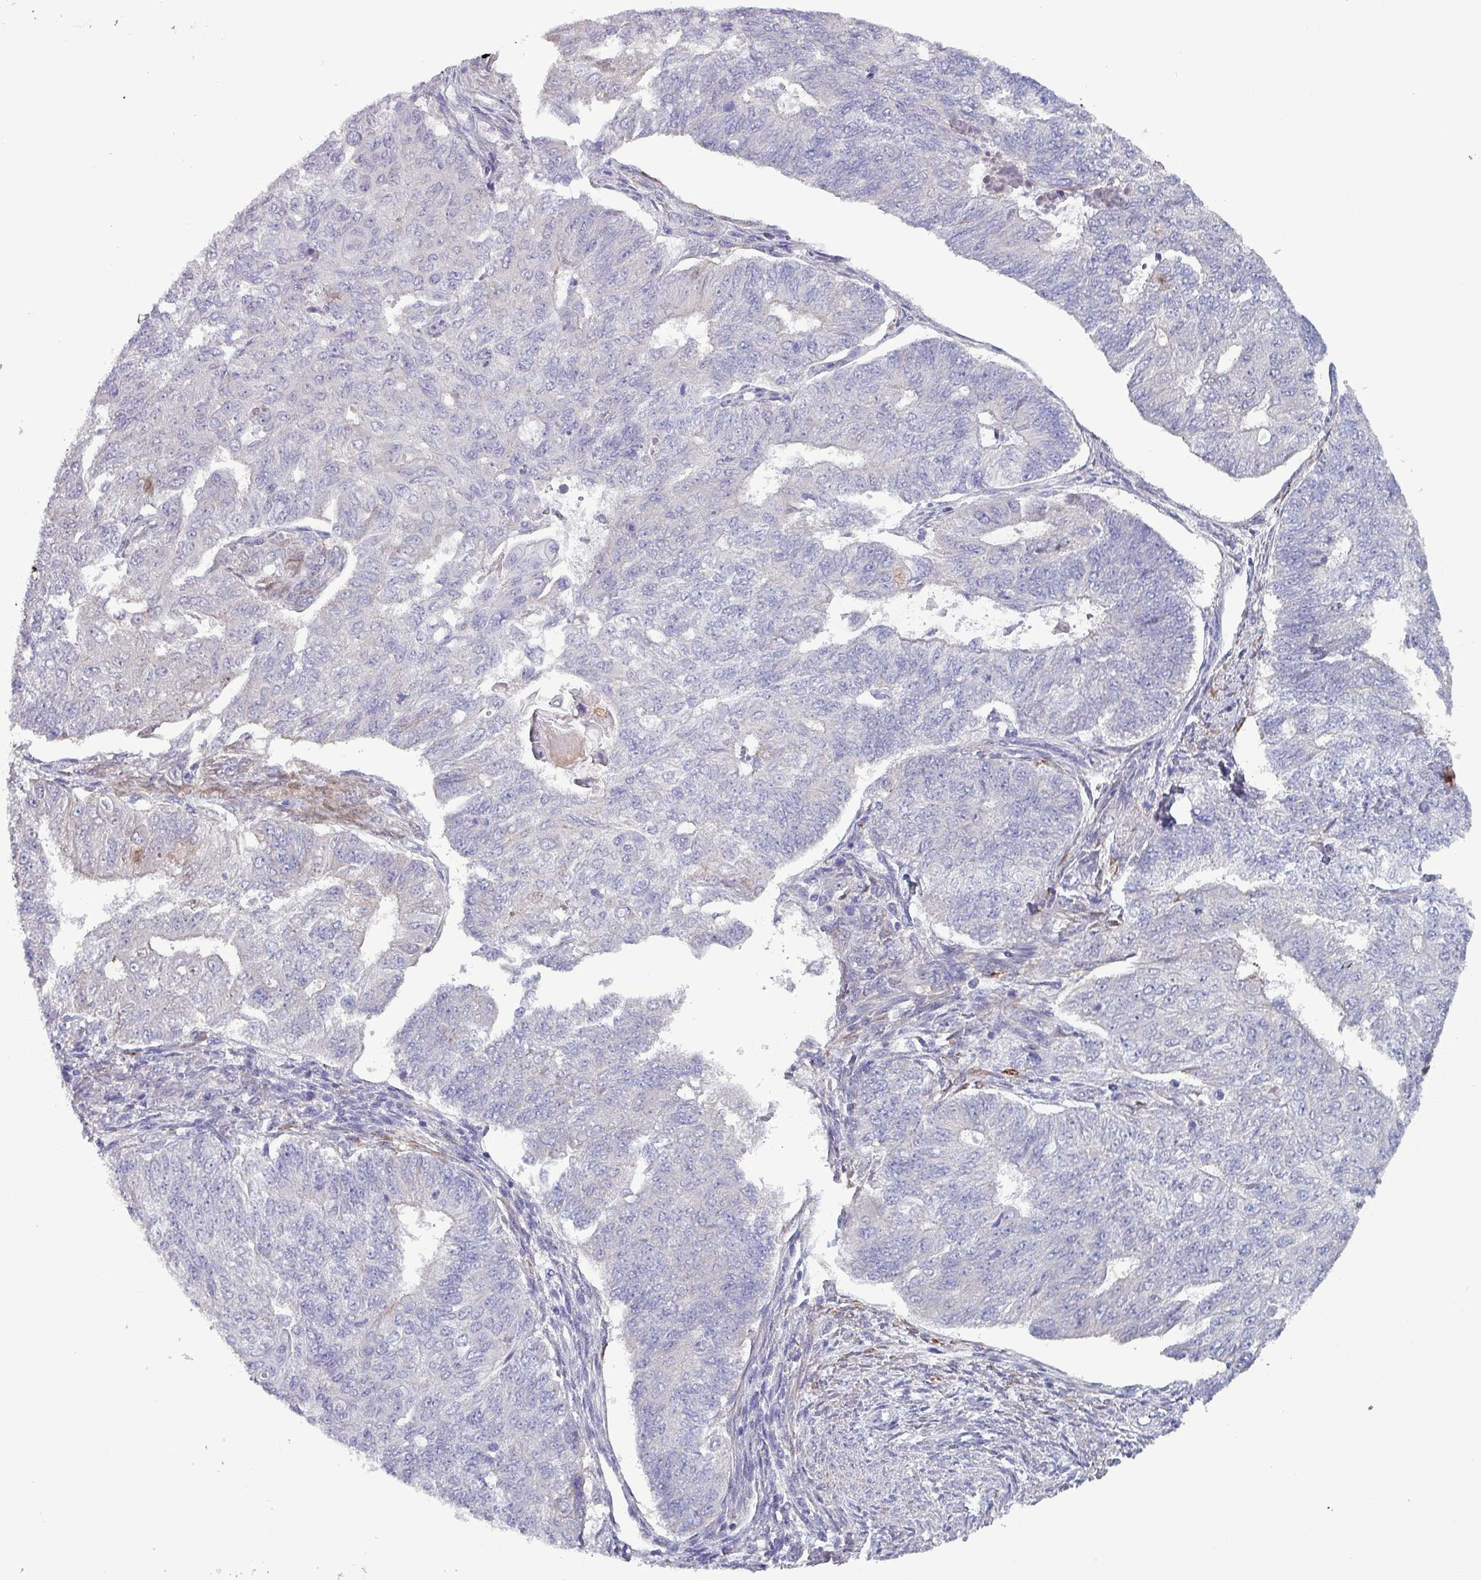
{"staining": {"intensity": "negative", "quantity": "none", "location": "none"}, "tissue": "endometrial cancer", "cell_type": "Tumor cells", "image_type": "cancer", "snomed": [{"axis": "morphology", "description": "Adenocarcinoma, NOS"}, {"axis": "topography", "description": "Endometrium"}], "caption": "High magnification brightfield microscopy of adenocarcinoma (endometrial) stained with DAB (brown) and counterstained with hematoxylin (blue): tumor cells show no significant expression.", "gene": "HSD3B7", "patient": {"sex": "female", "age": 32}}